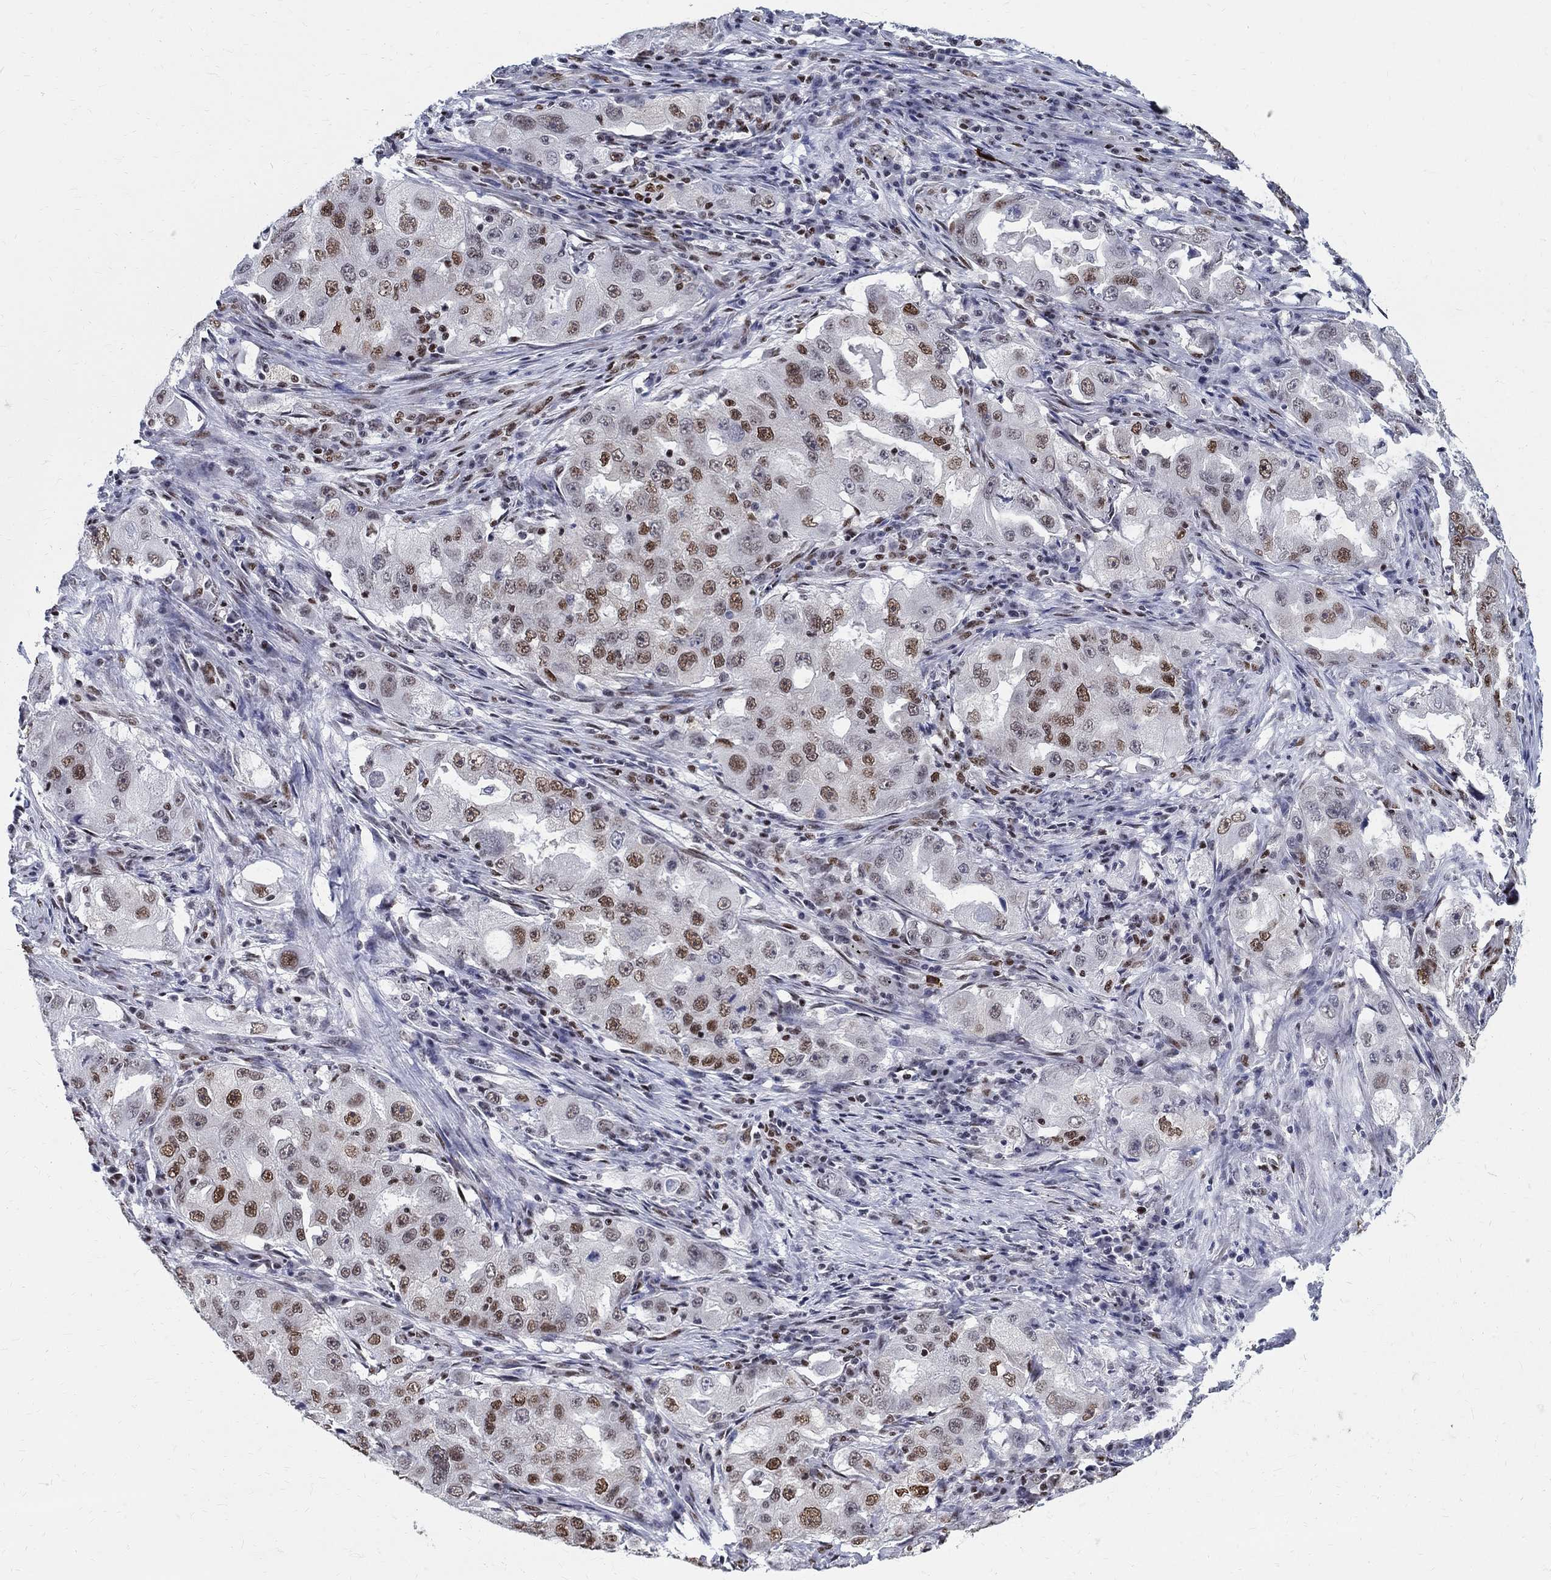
{"staining": {"intensity": "moderate", "quantity": "25%-75%", "location": "nuclear"}, "tissue": "lung cancer", "cell_type": "Tumor cells", "image_type": "cancer", "snomed": [{"axis": "morphology", "description": "Adenocarcinoma, NOS"}, {"axis": "topography", "description": "Lung"}], "caption": "Protein staining of lung adenocarcinoma tissue displays moderate nuclear positivity in about 25%-75% of tumor cells. (IHC, brightfield microscopy, high magnification).", "gene": "FBXO16", "patient": {"sex": "female", "age": 61}}